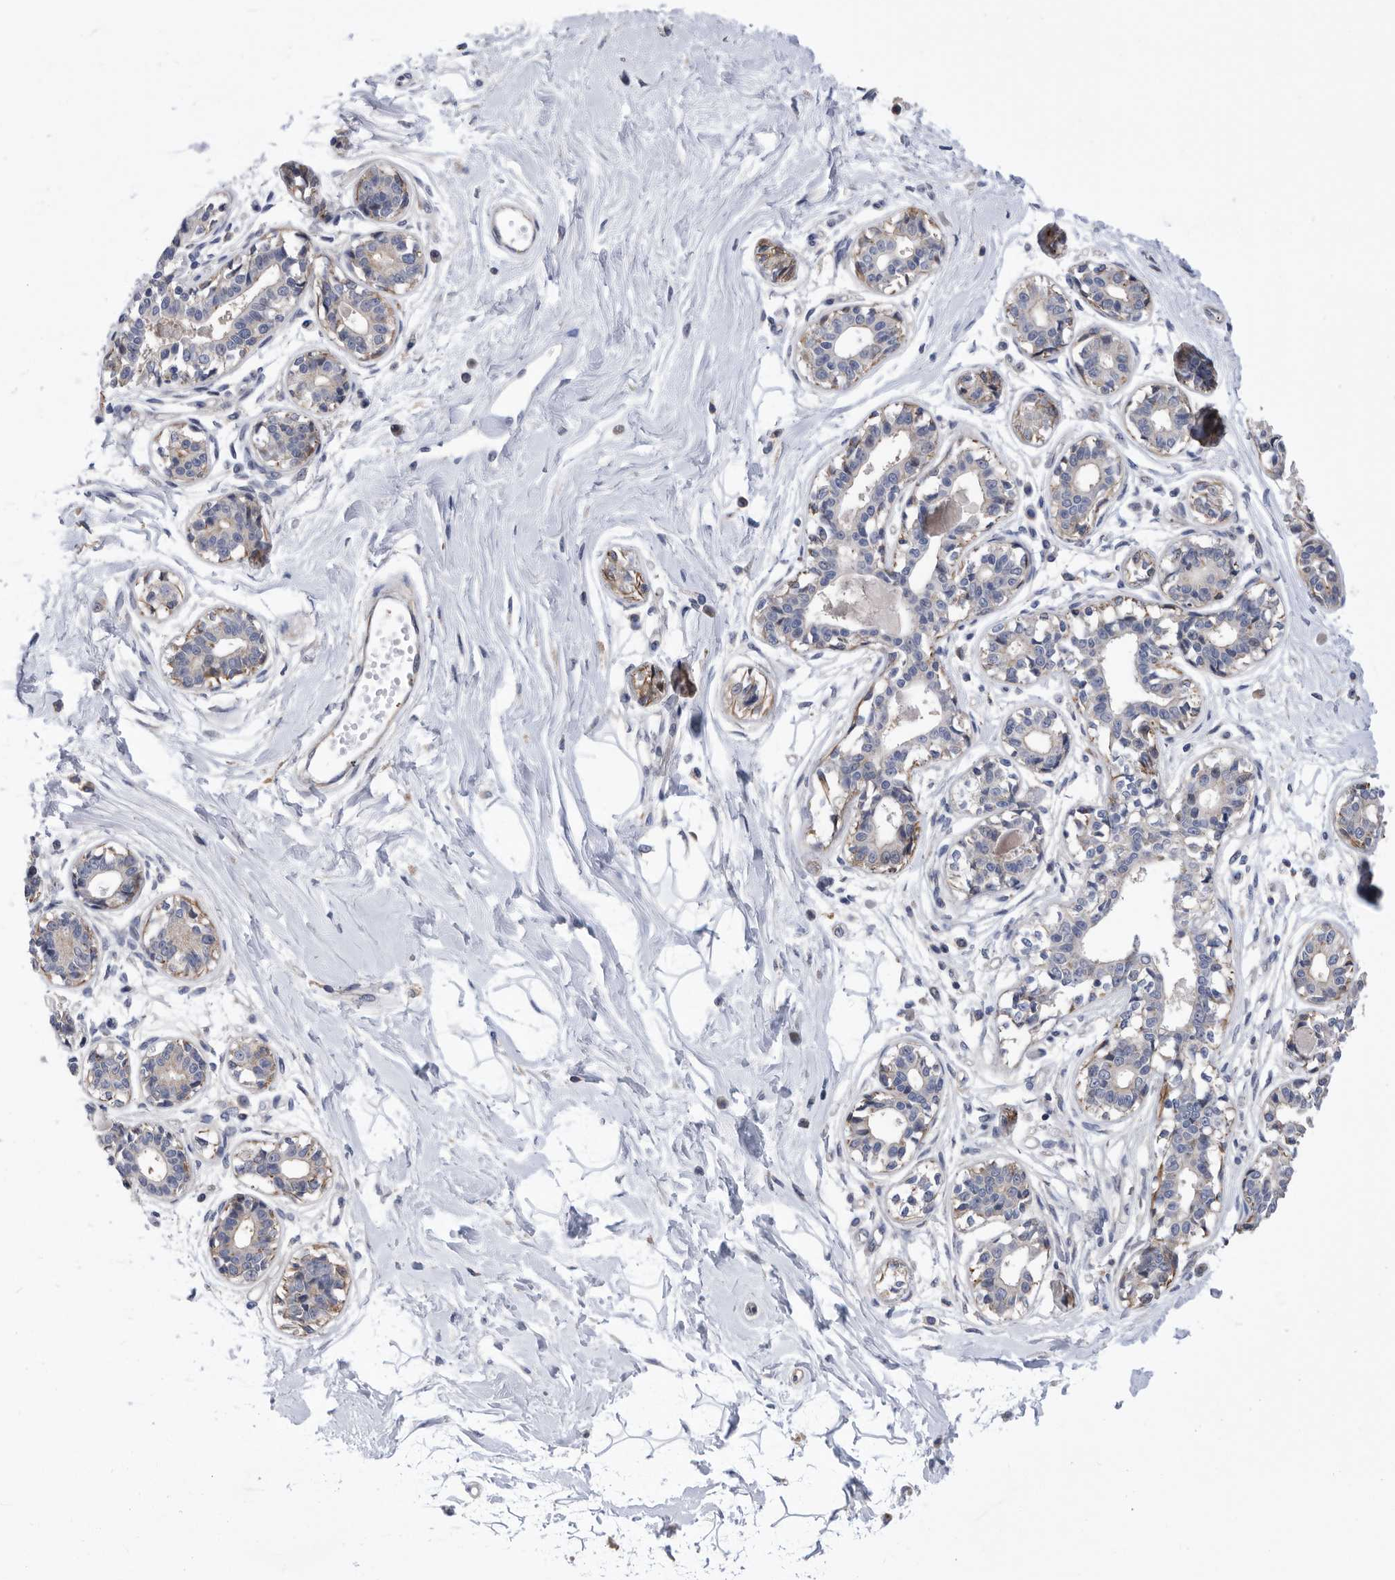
{"staining": {"intensity": "negative", "quantity": "none", "location": "none"}, "tissue": "breast", "cell_type": "Adipocytes", "image_type": "normal", "snomed": [{"axis": "morphology", "description": "Normal tissue, NOS"}, {"axis": "topography", "description": "Breast"}], "caption": "Immunohistochemical staining of unremarkable breast demonstrates no significant positivity in adipocytes. The staining is performed using DAB (3,3'-diaminobenzidine) brown chromogen with nuclei counter-stained in using hematoxylin.", "gene": "BAIAP3", "patient": {"sex": "female", "age": 45}}